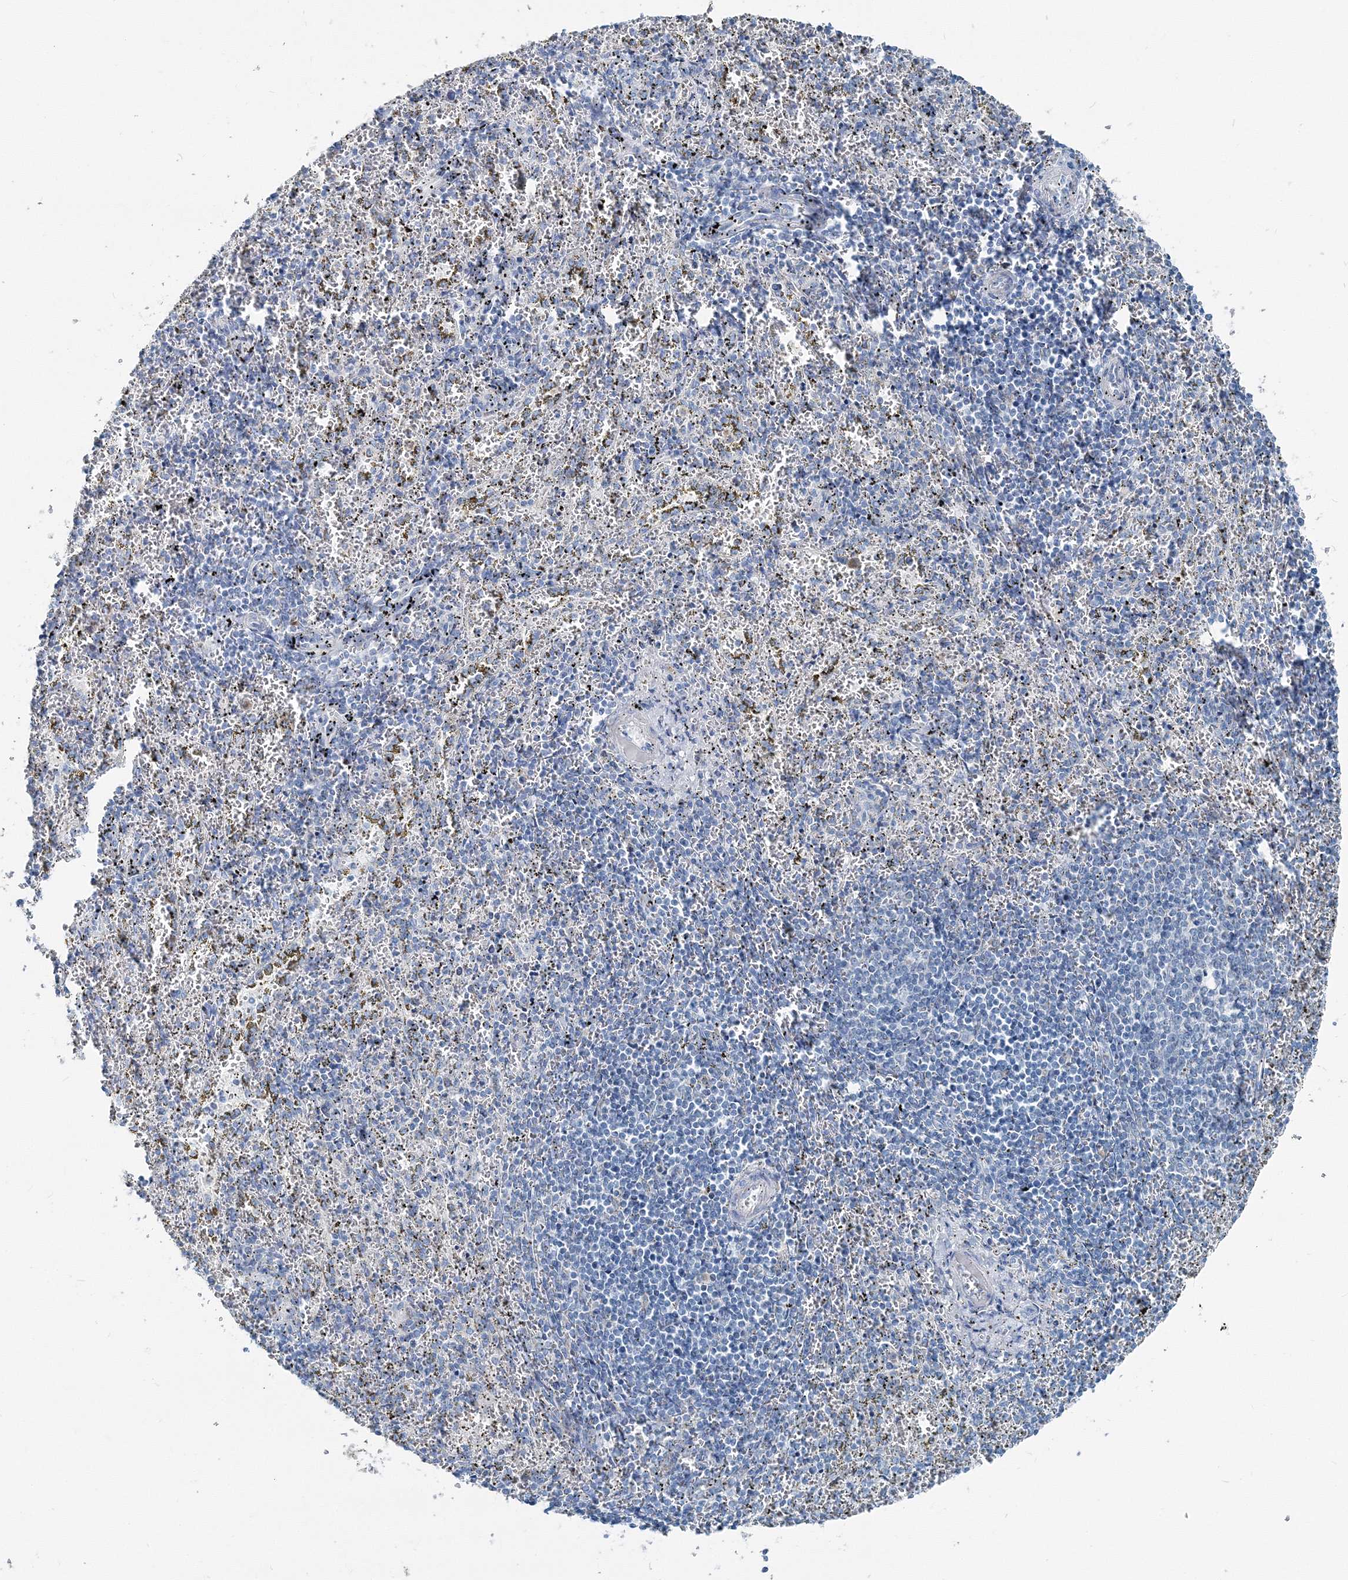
{"staining": {"intensity": "weak", "quantity": "<25%", "location": "cytoplasmic/membranous"}, "tissue": "spleen", "cell_type": "Cells in red pulp", "image_type": "normal", "snomed": [{"axis": "morphology", "description": "Normal tissue, NOS"}, {"axis": "topography", "description": "Spleen"}], "caption": "The photomicrograph displays no significant expression in cells in red pulp of spleen.", "gene": "GABARAPL2", "patient": {"sex": "male", "age": 11}}